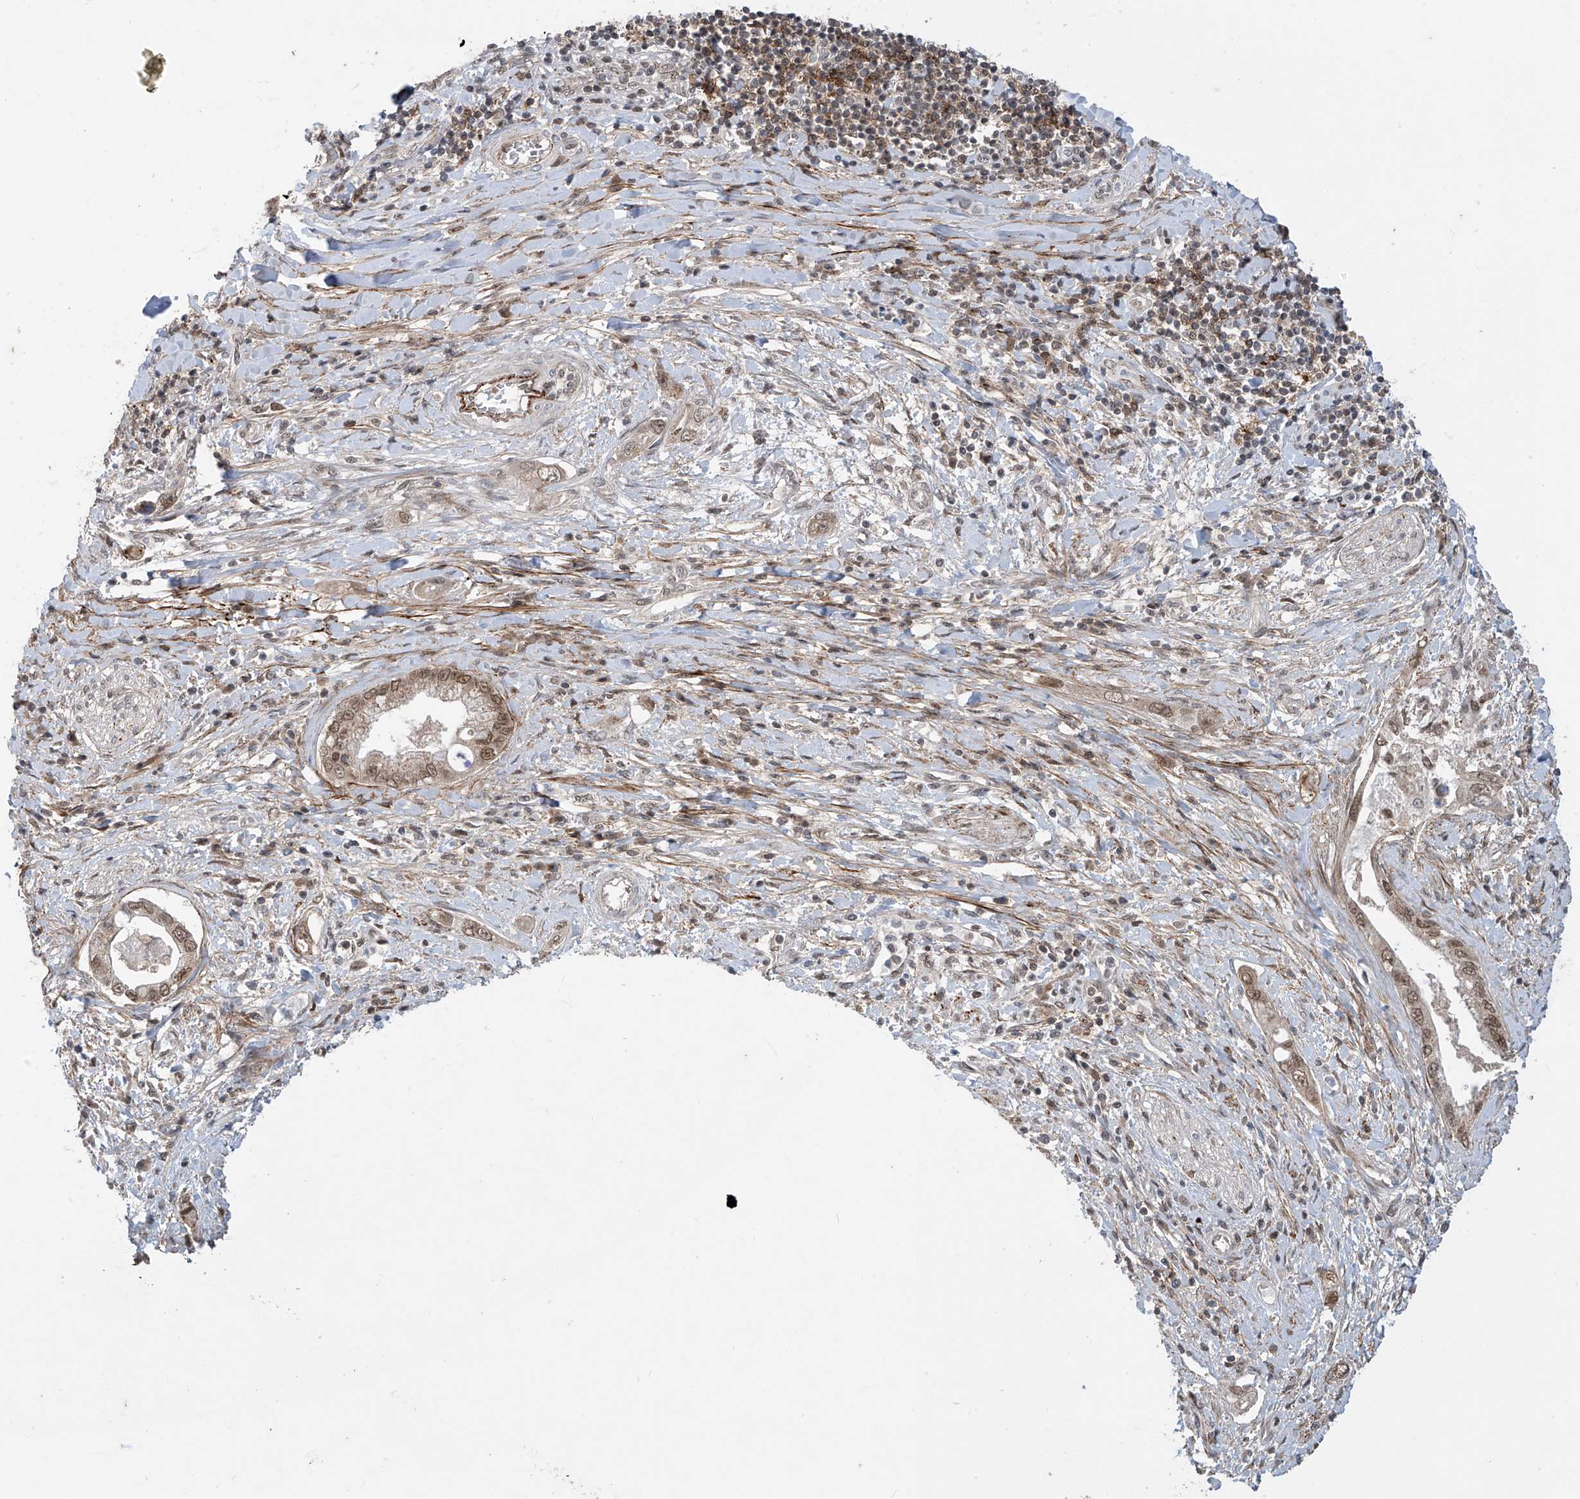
{"staining": {"intensity": "moderate", "quantity": ">75%", "location": "nuclear"}, "tissue": "pancreatic cancer", "cell_type": "Tumor cells", "image_type": "cancer", "snomed": [{"axis": "morphology", "description": "Inflammation, NOS"}, {"axis": "morphology", "description": "Adenocarcinoma, NOS"}, {"axis": "topography", "description": "Pancreas"}], "caption": "A histopathology image of human adenocarcinoma (pancreatic) stained for a protein exhibits moderate nuclear brown staining in tumor cells.", "gene": "LAGE3", "patient": {"sex": "female", "age": 56}}